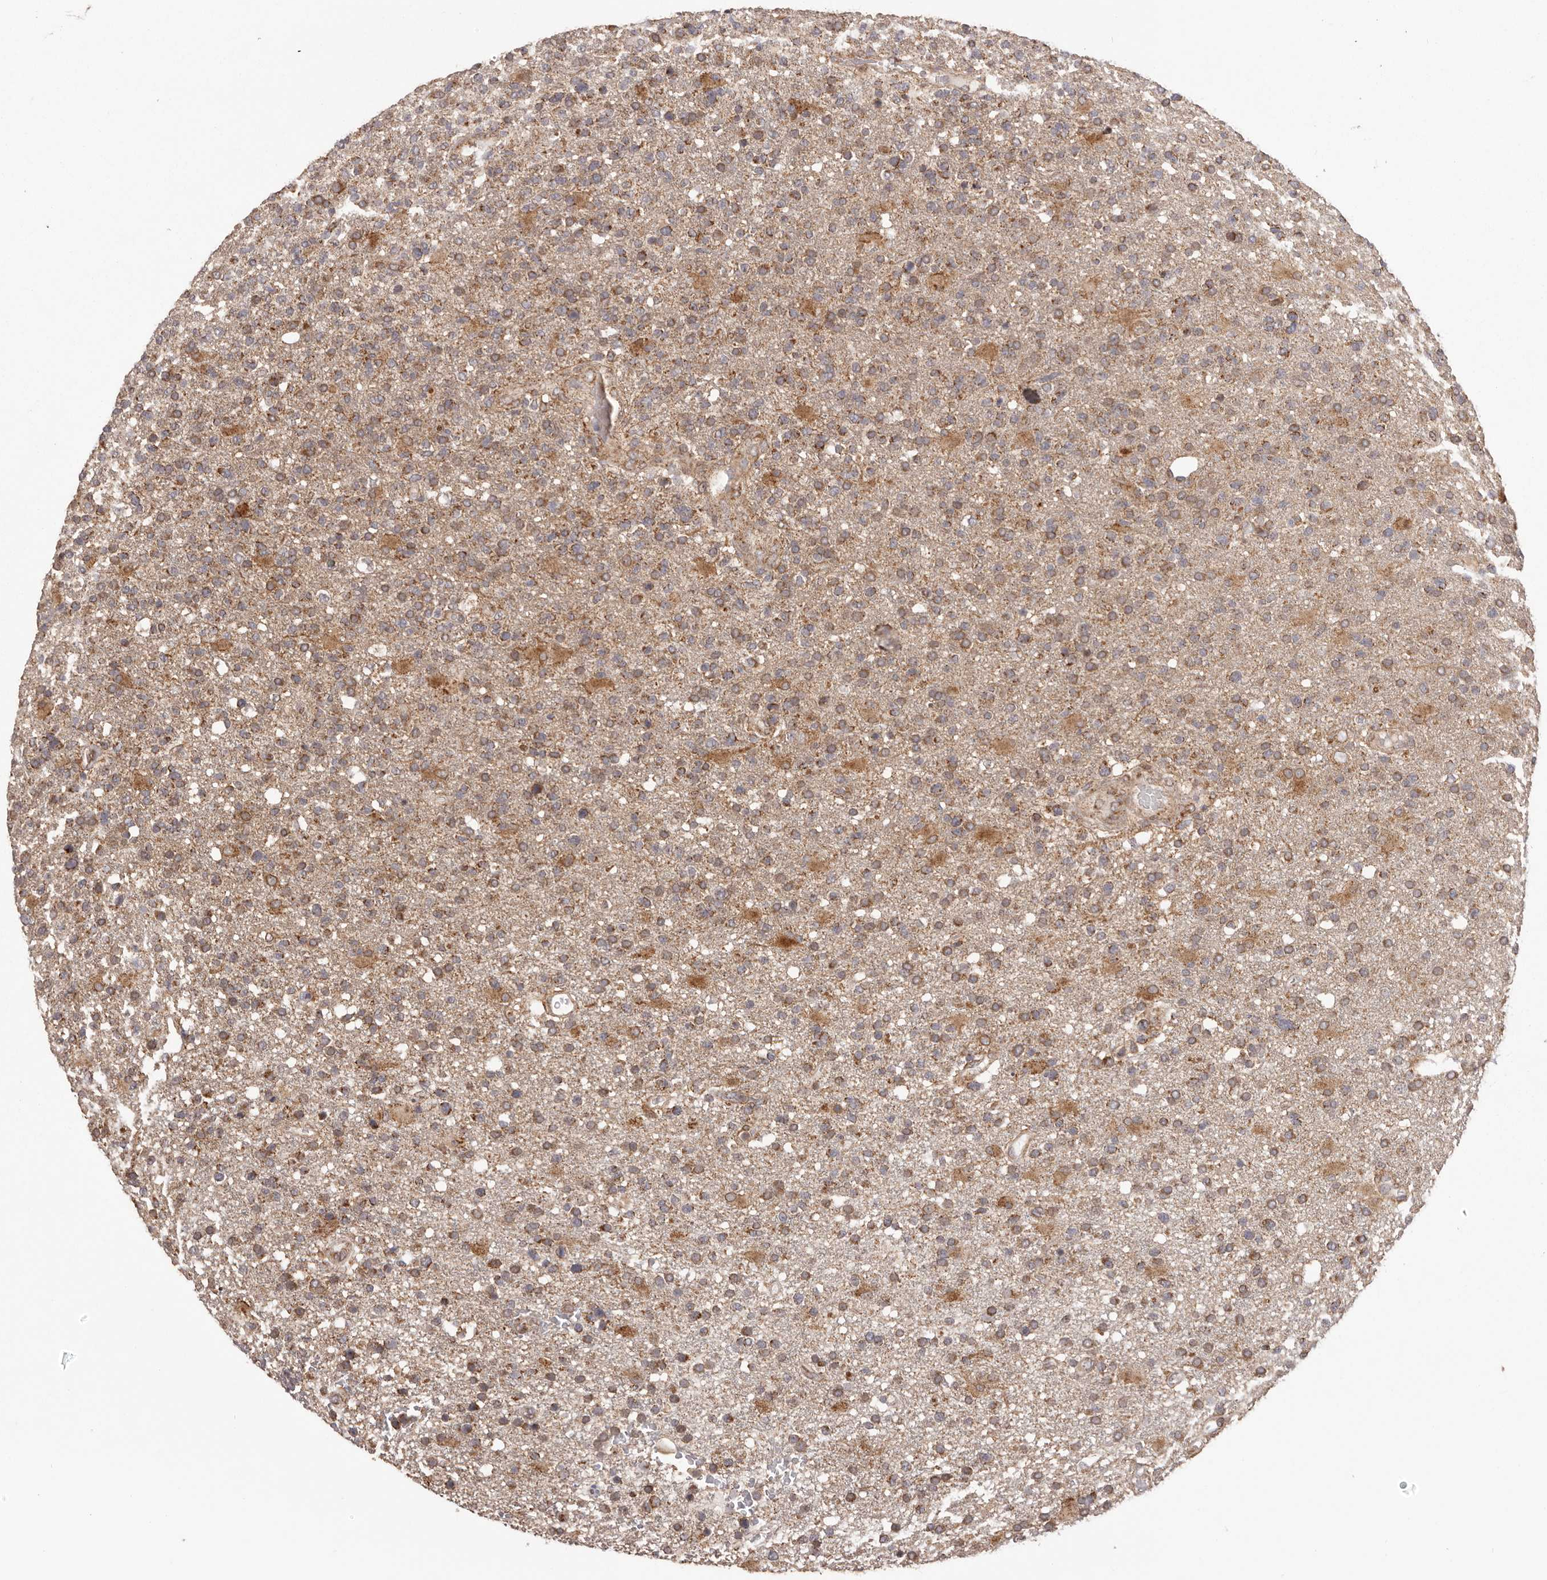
{"staining": {"intensity": "moderate", "quantity": "25%-75%", "location": "cytoplasmic/membranous"}, "tissue": "glioma", "cell_type": "Tumor cells", "image_type": "cancer", "snomed": [{"axis": "morphology", "description": "Glioma, malignant, High grade"}, {"axis": "topography", "description": "Brain"}], "caption": "Human glioma stained for a protein (brown) demonstrates moderate cytoplasmic/membranous positive staining in approximately 25%-75% of tumor cells.", "gene": "CHRM2", "patient": {"sex": "male", "age": 72}}